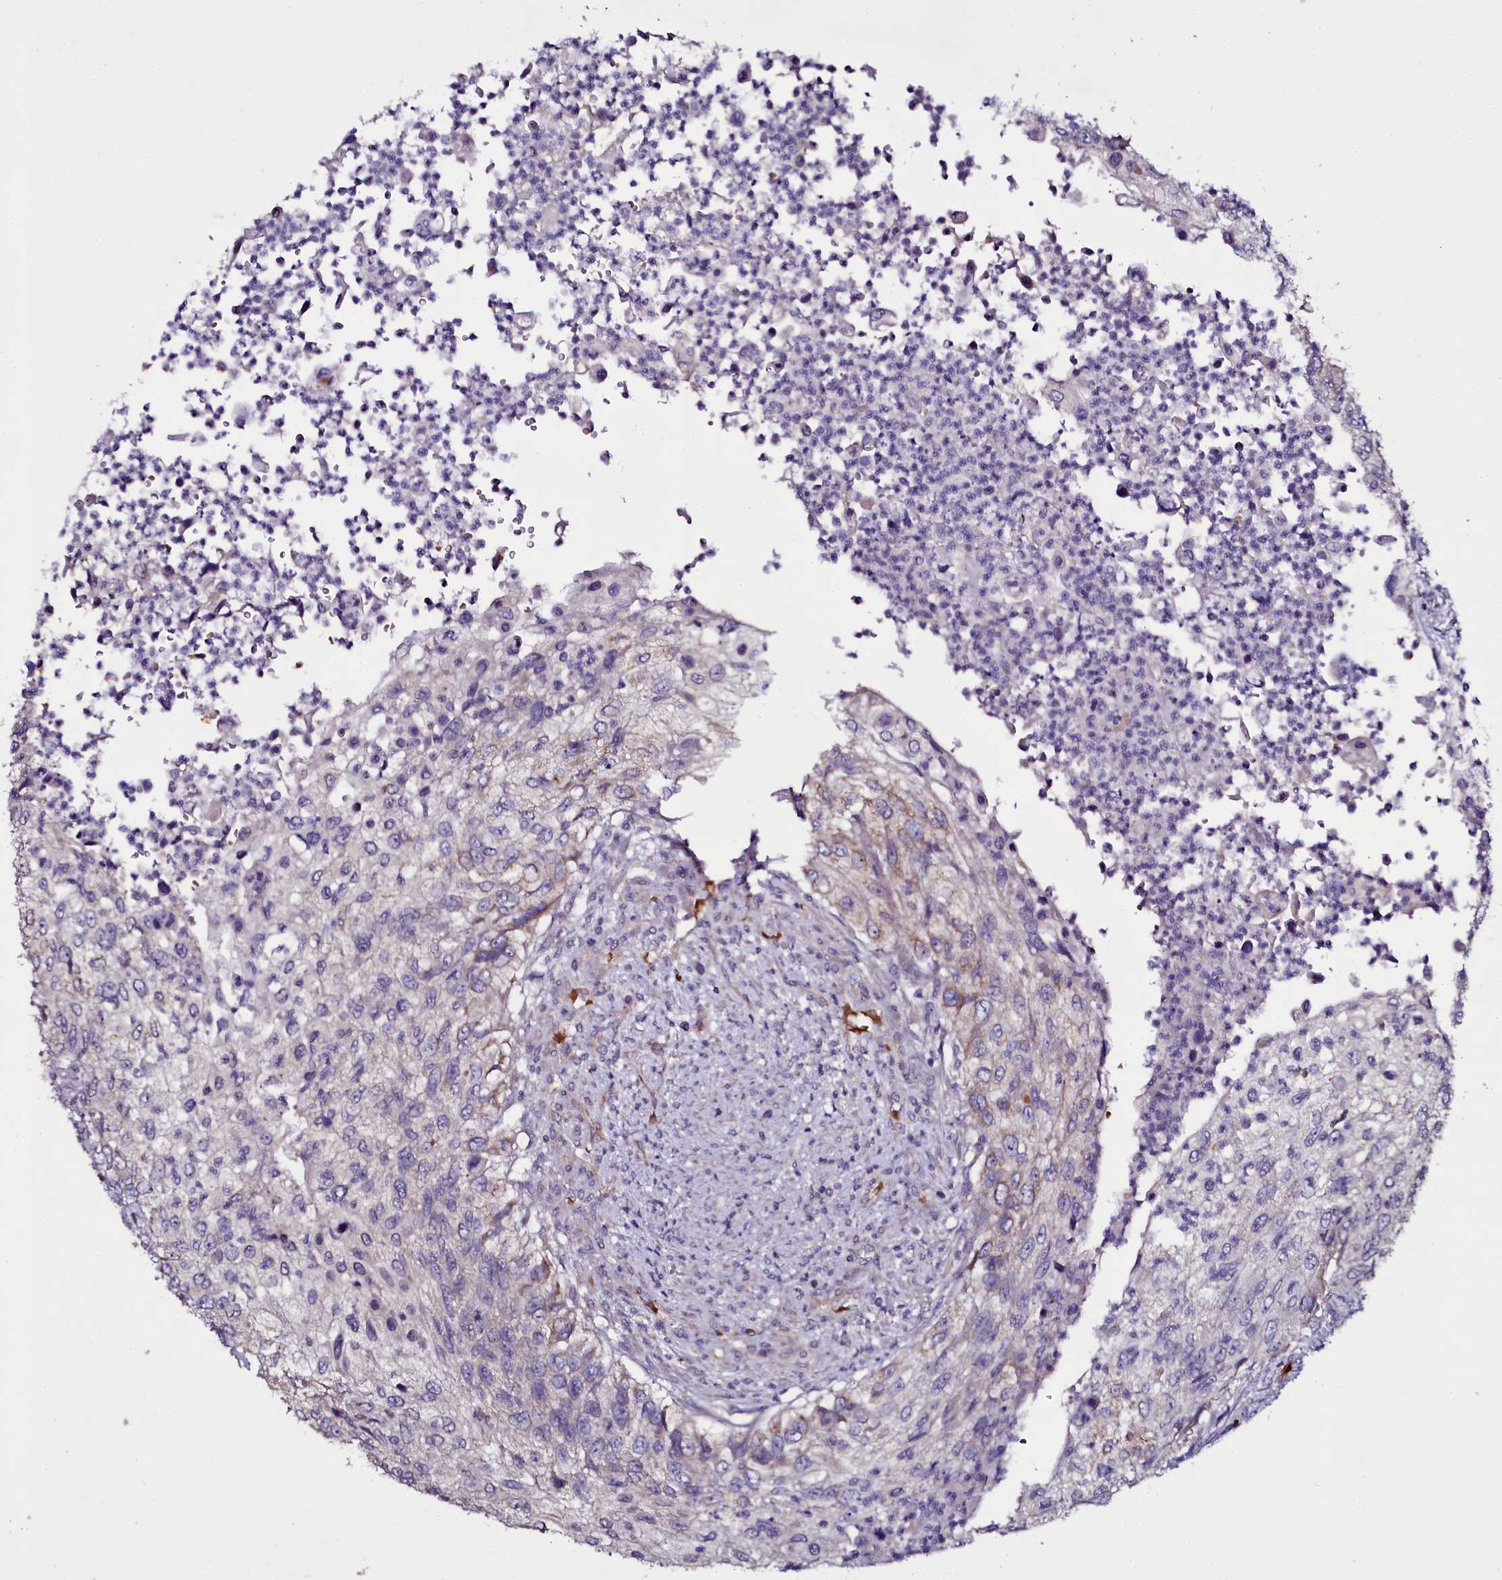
{"staining": {"intensity": "negative", "quantity": "none", "location": "none"}, "tissue": "urothelial cancer", "cell_type": "Tumor cells", "image_type": "cancer", "snomed": [{"axis": "morphology", "description": "Urothelial carcinoma, High grade"}, {"axis": "topography", "description": "Urinary bladder"}], "caption": "Human high-grade urothelial carcinoma stained for a protein using IHC demonstrates no staining in tumor cells.", "gene": "MEX3C", "patient": {"sex": "female", "age": 60}}